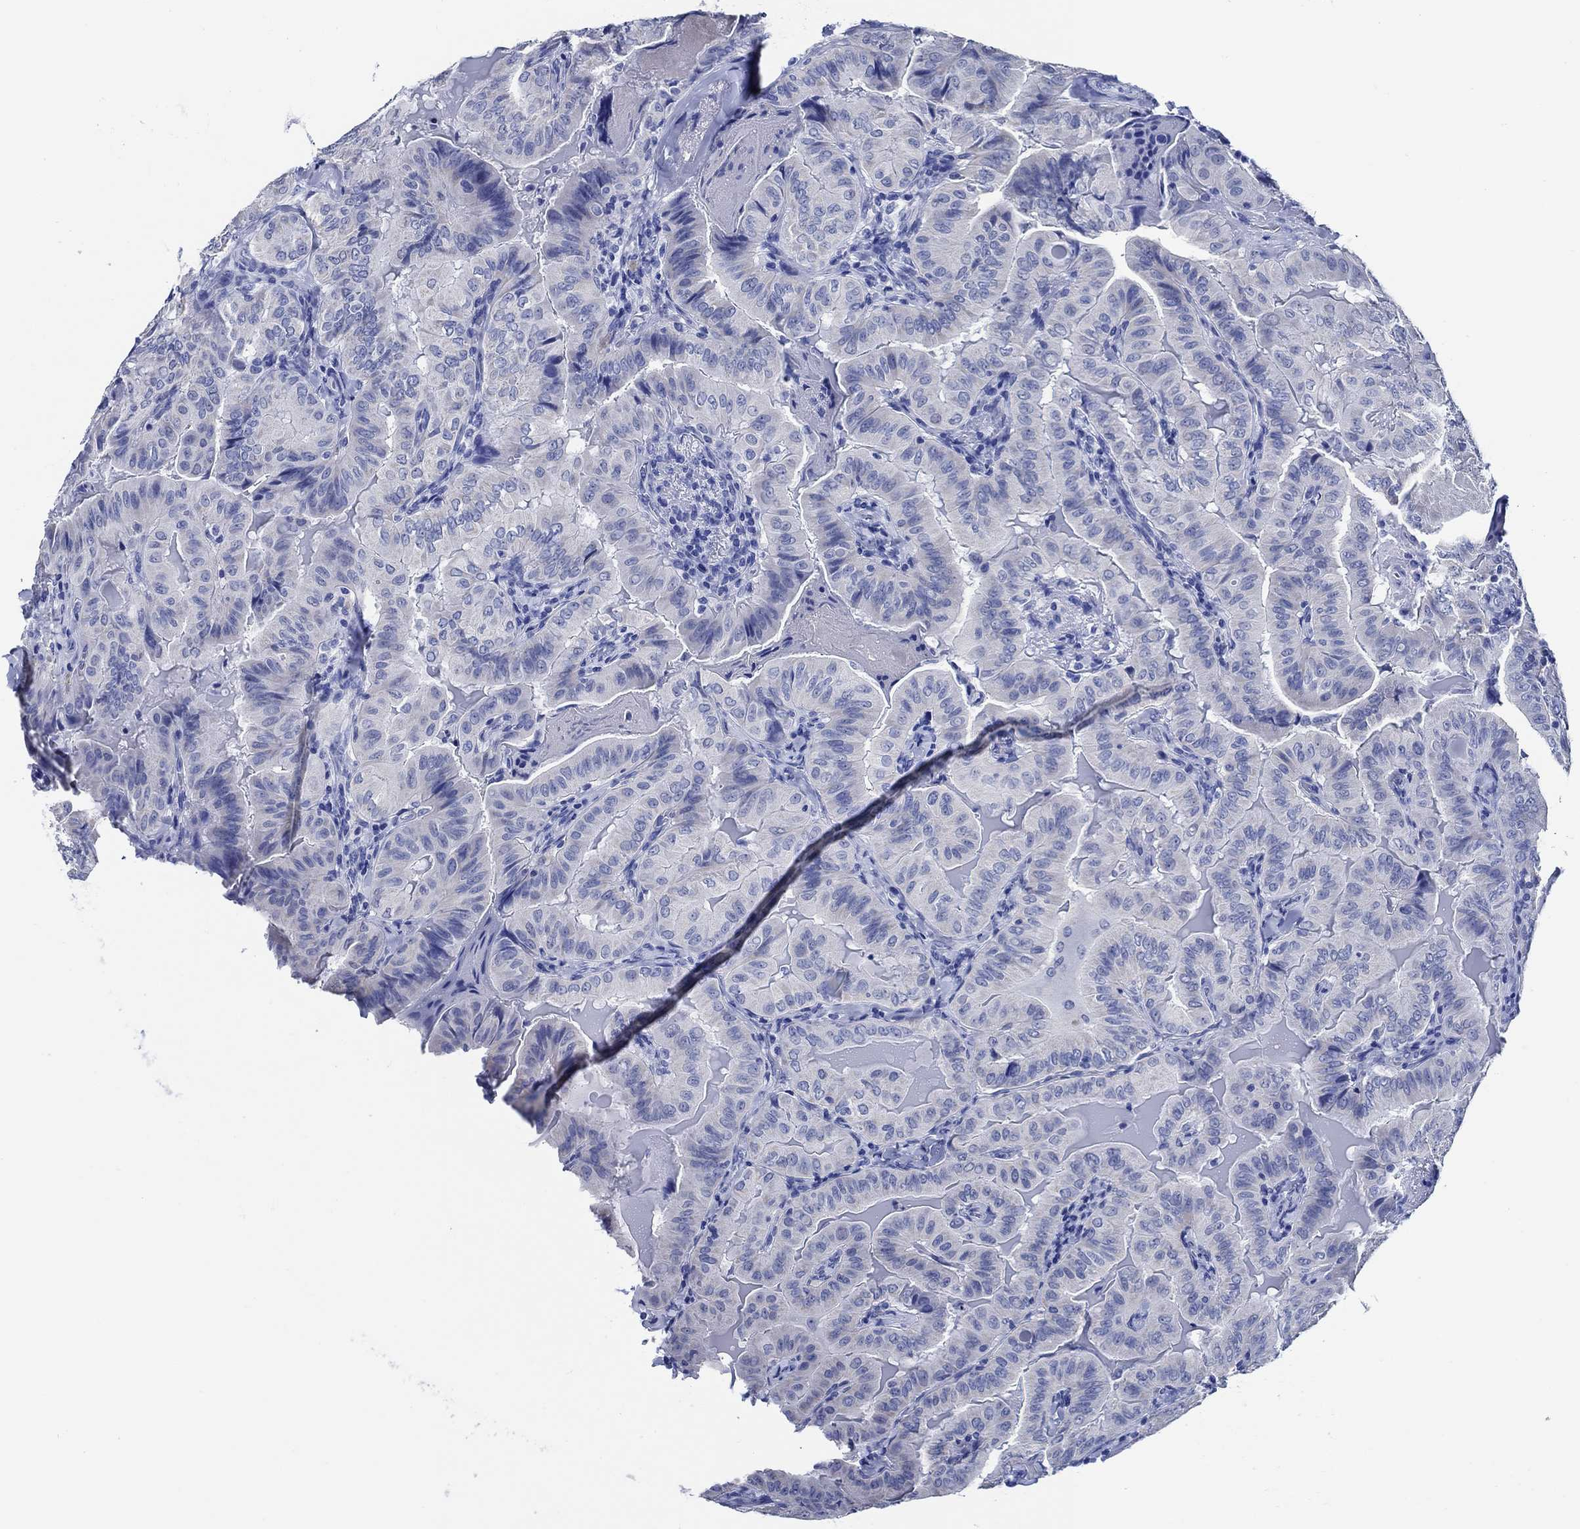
{"staining": {"intensity": "negative", "quantity": "none", "location": "none"}, "tissue": "thyroid cancer", "cell_type": "Tumor cells", "image_type": "cancer", "snomed": [{"axis": "morphology", "description": "Papillary adenocarcinoma, NOS"}, {"axis": "topography", "description": "Thyroid gland"}], "caption": "The micrograph reveals no significant staining in tumor cells of thyroid papillary adenocarcinoma. (DAB (3,3'-diaminobenzidine) IHC visualized using brightfield microscopy, high magnification).", "gene": "WDR62", "patient": {"sex": "female", "age": 68}}